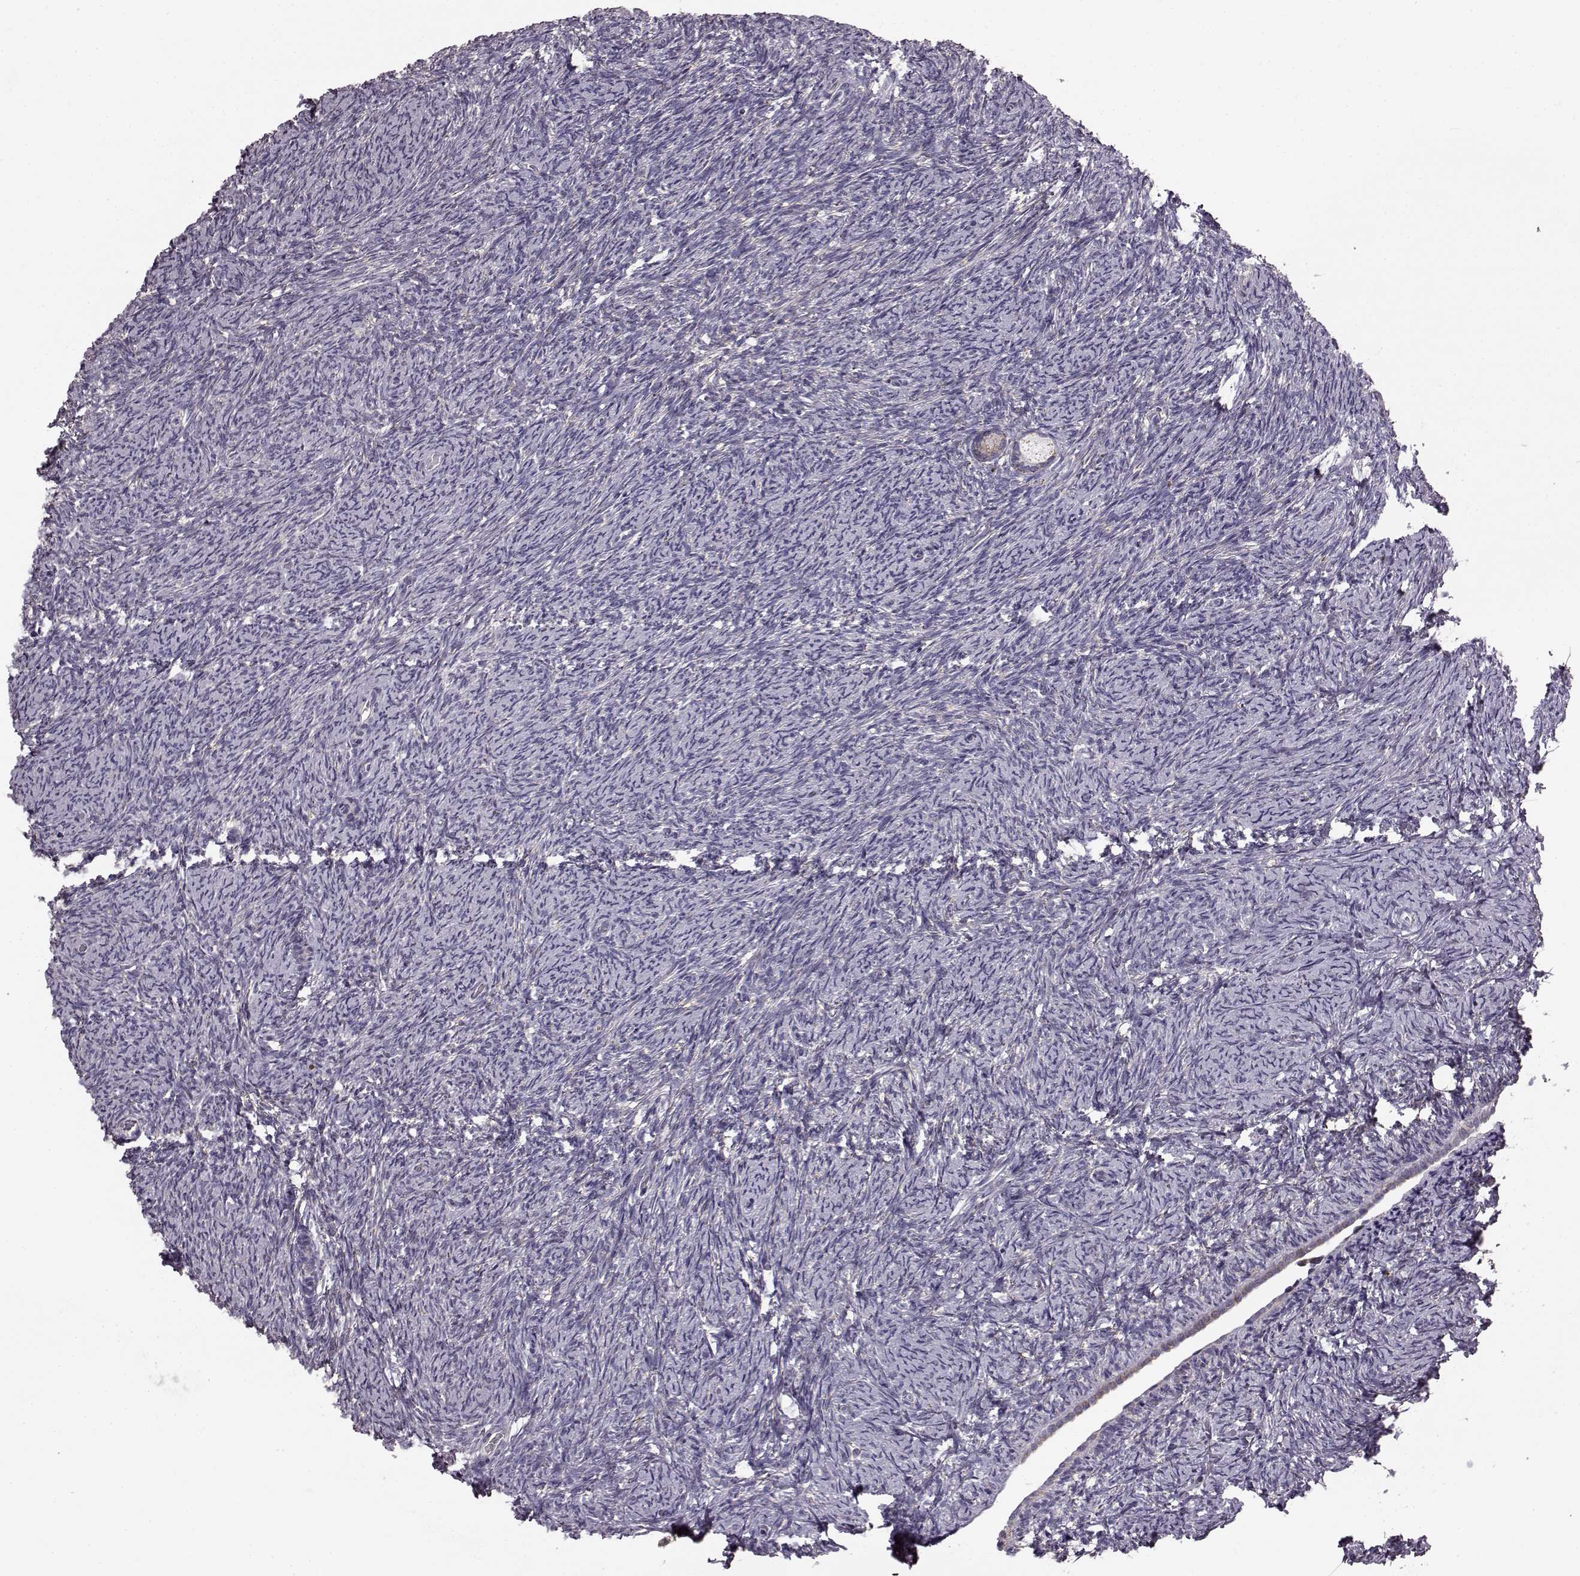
{"staining": {"intensity": "weak", "quantity": ">75%", "location": "cytoplasmic/membranous"}, "tissue": "ovary", "cell_type": "Follicle cells", "image_type": "normal", "snomed": [{"axis": "morphology", "description": "Normal tissue, NOS"}, {"axis": "topography", "description": "Ovary"}], "caption": "Immunohistochemical staining of normal human ovary displays >75% levels of weak cytoplasmic/membranous protein staining in approximately >75% of follicle cells.", "gene": "ATP5MF", "patient": {"sex": "female", "age": 39}}